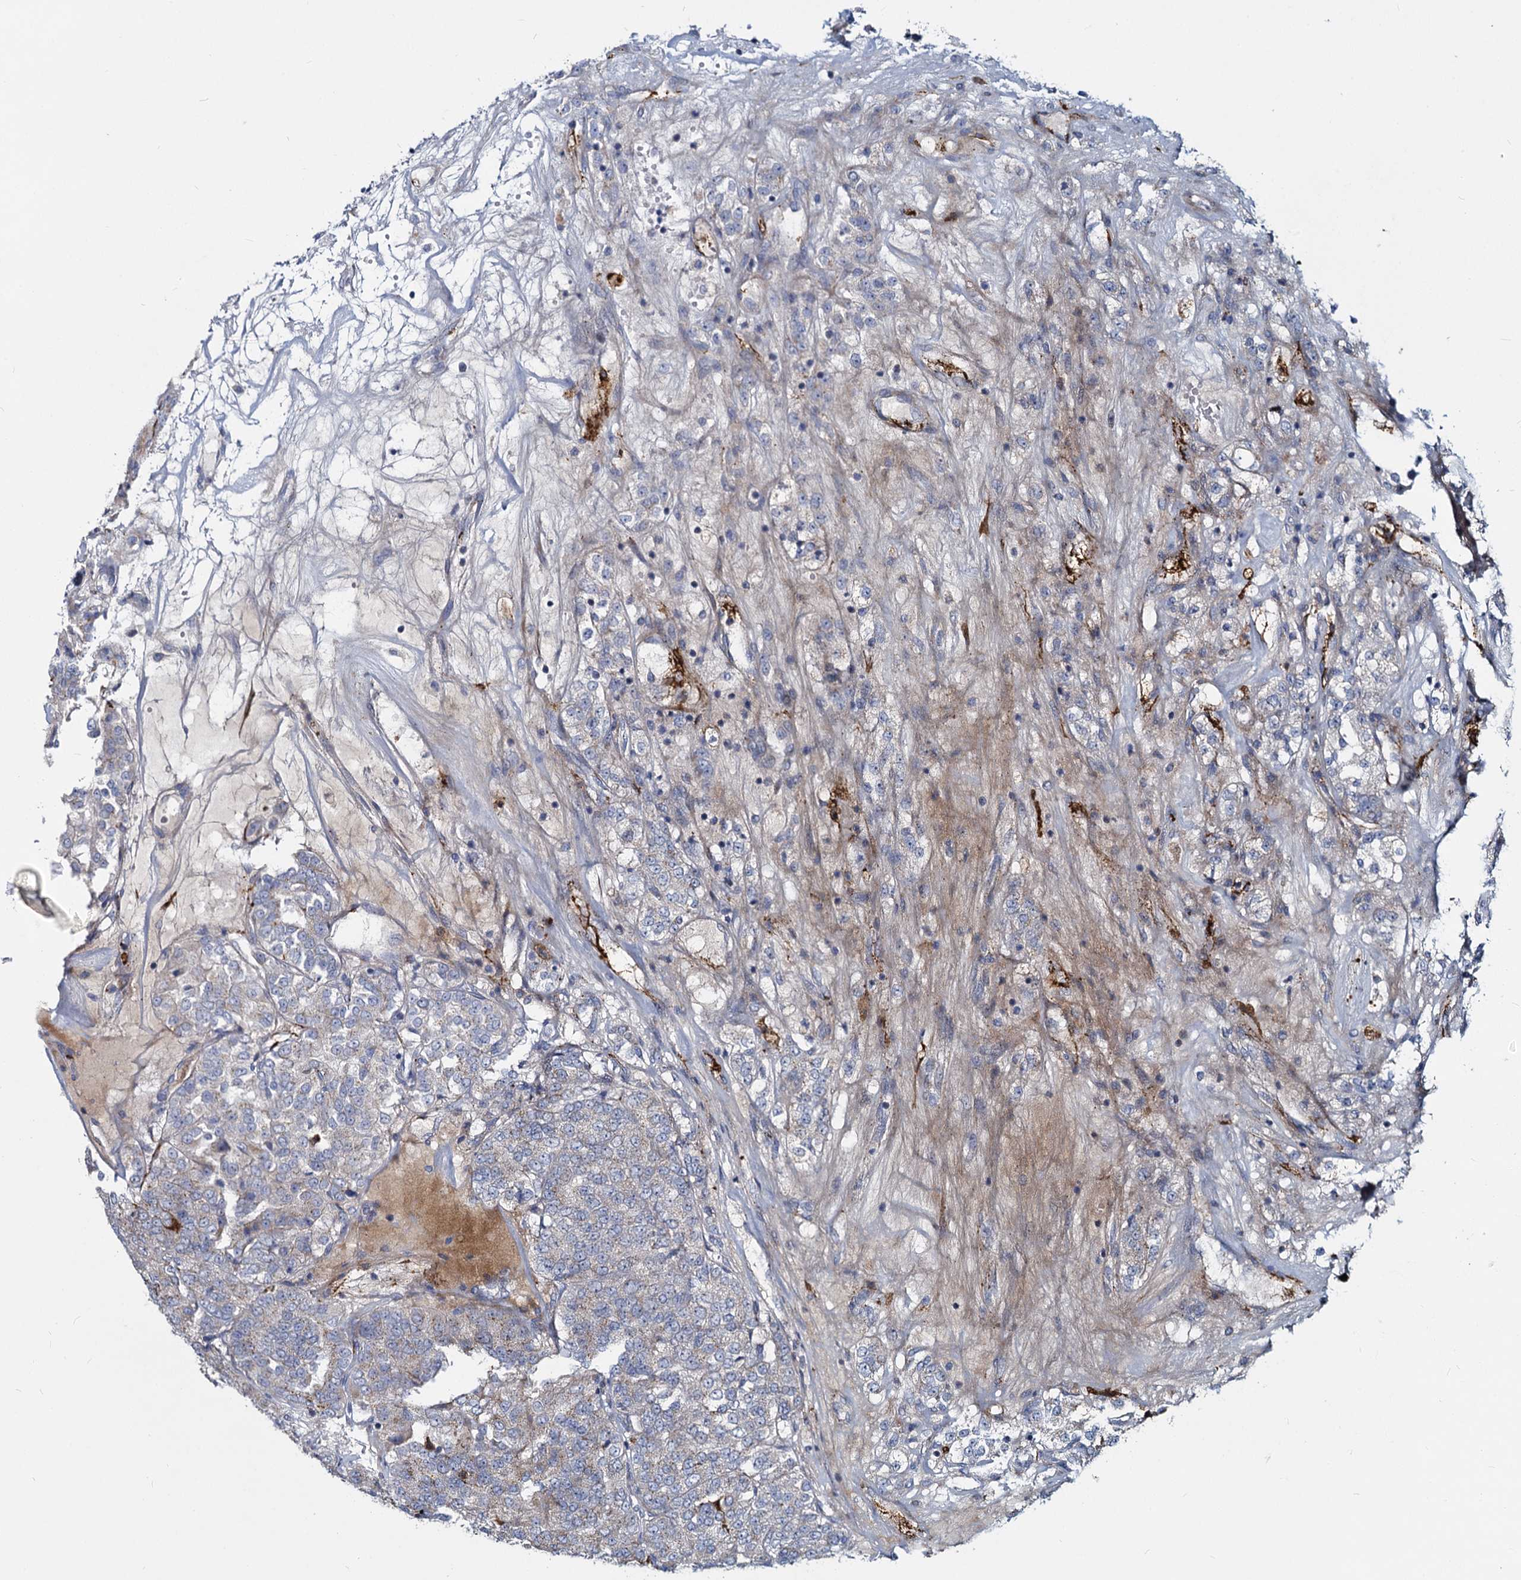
{"staining": {"intensity": "weak", "quantity": "<25%", "location": "cytoplasmic/membranous"}, "tissue": "renal cancer", "cell_type": "Tumor cells", "image_type": "cancer", "snomed": [{"axis": "morphology", "description": "Adenocarcinoma, NOS"}, {"axis": "topography", "description": "Kidney"}], "caption": "Tumor cells show no significant staining in renal cancer (adenocarcinoma).", "gene": "DCUN1D2", "patient": {"sex": "female", "age": 63}}